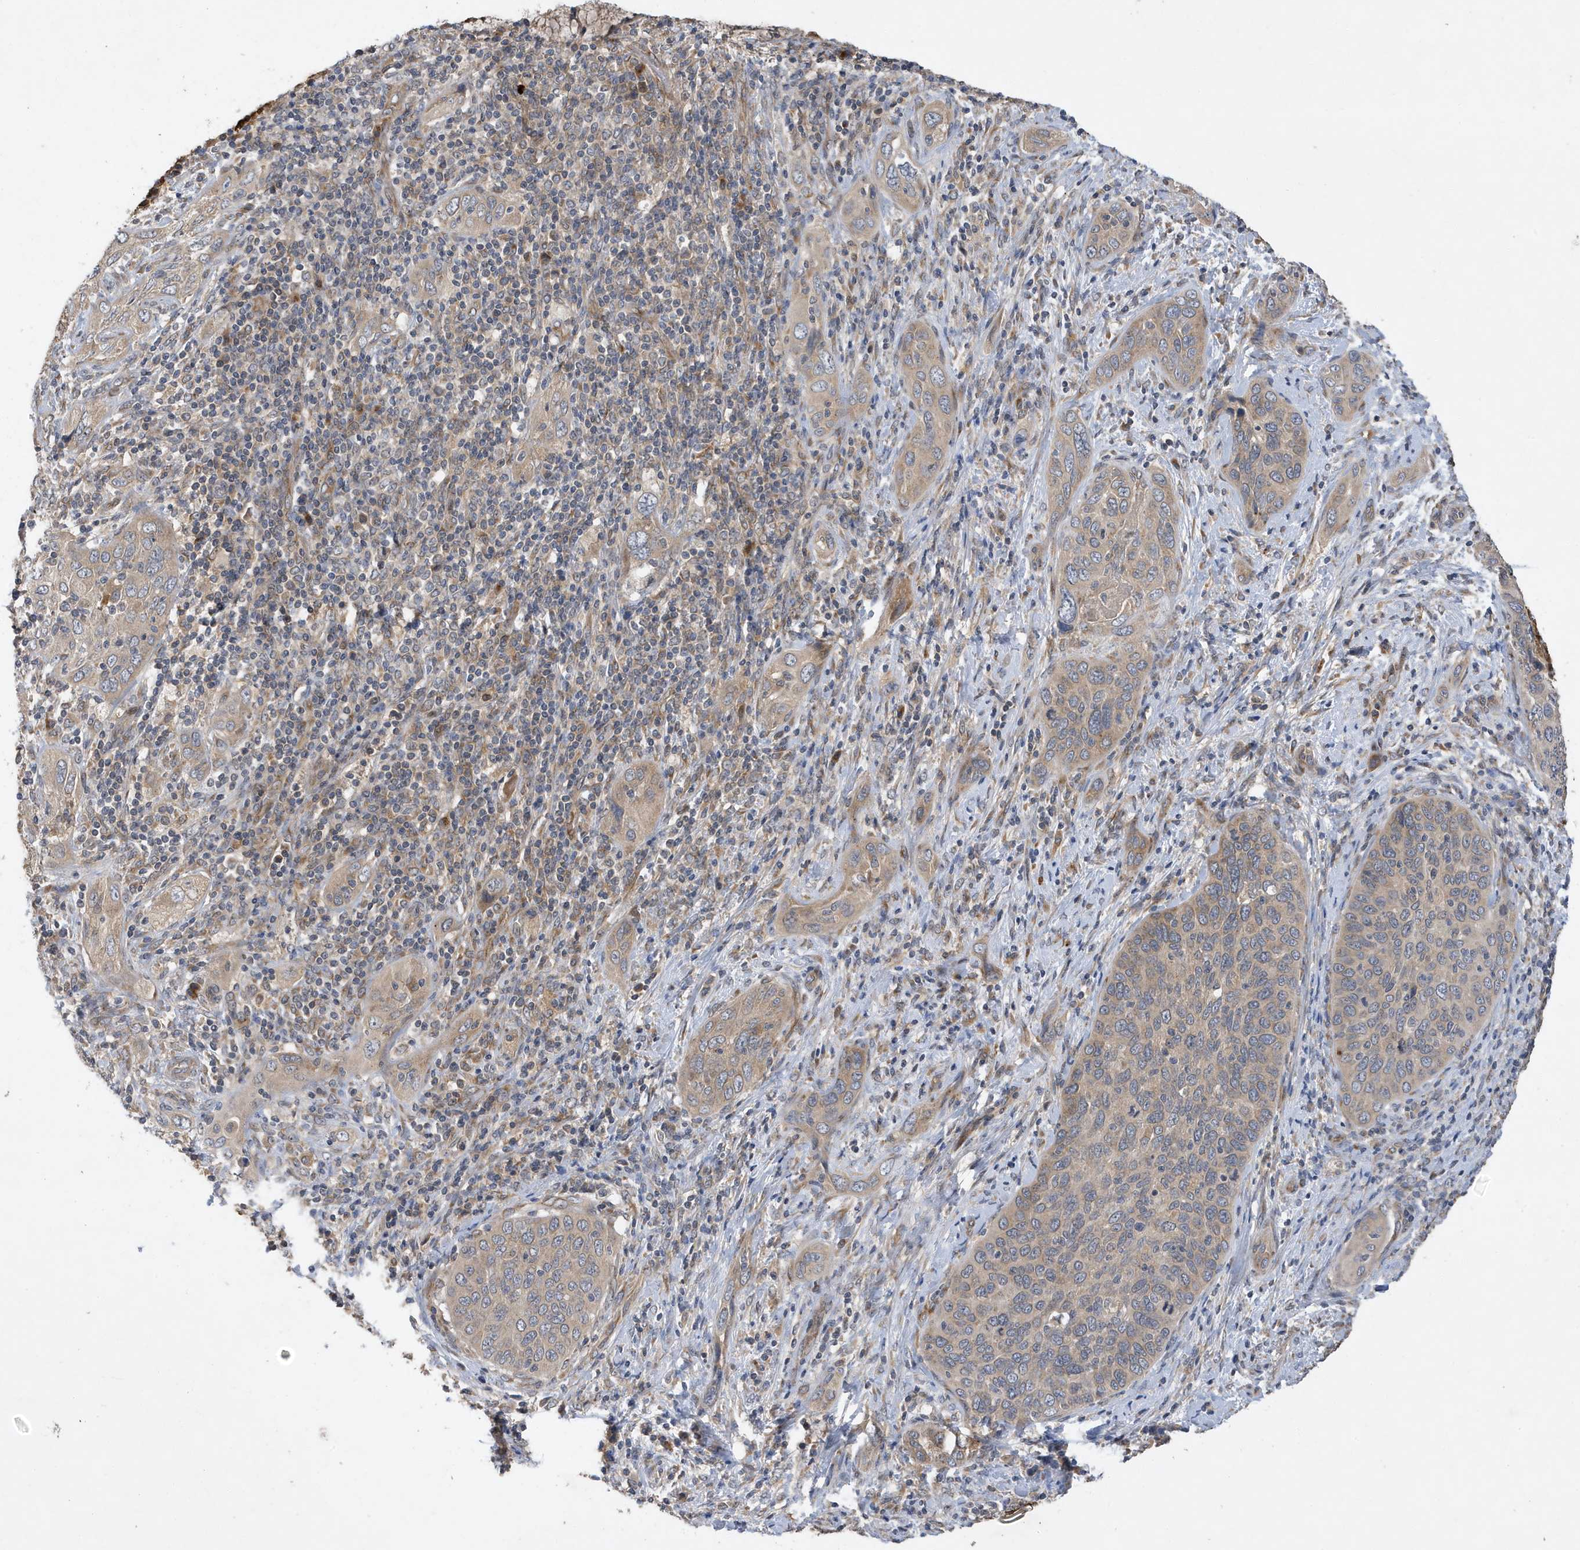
{"staining": {"intensity": "weak", "quantity": "25%-75%", "location": "cytoplasmic/membranous"}, "tissue": "cervical cancer", "cell_type": "Tumor cells", "image_type": "cancer", "snomed": [{"axis": "morphology", "description": "Squamous cell carcinoma, NOS"}, {"axis": "topography", "description": "Cervix"}], "caption": "IHC (DAB) staining of human squamous cell carcinoma (cervical) reveals weak cytoplasmic/membranous protein expression in approximately 25%-75% of tumor cells.", "gene": "LAPTM4A", "patient": {"sex": "female", "age": 60}}